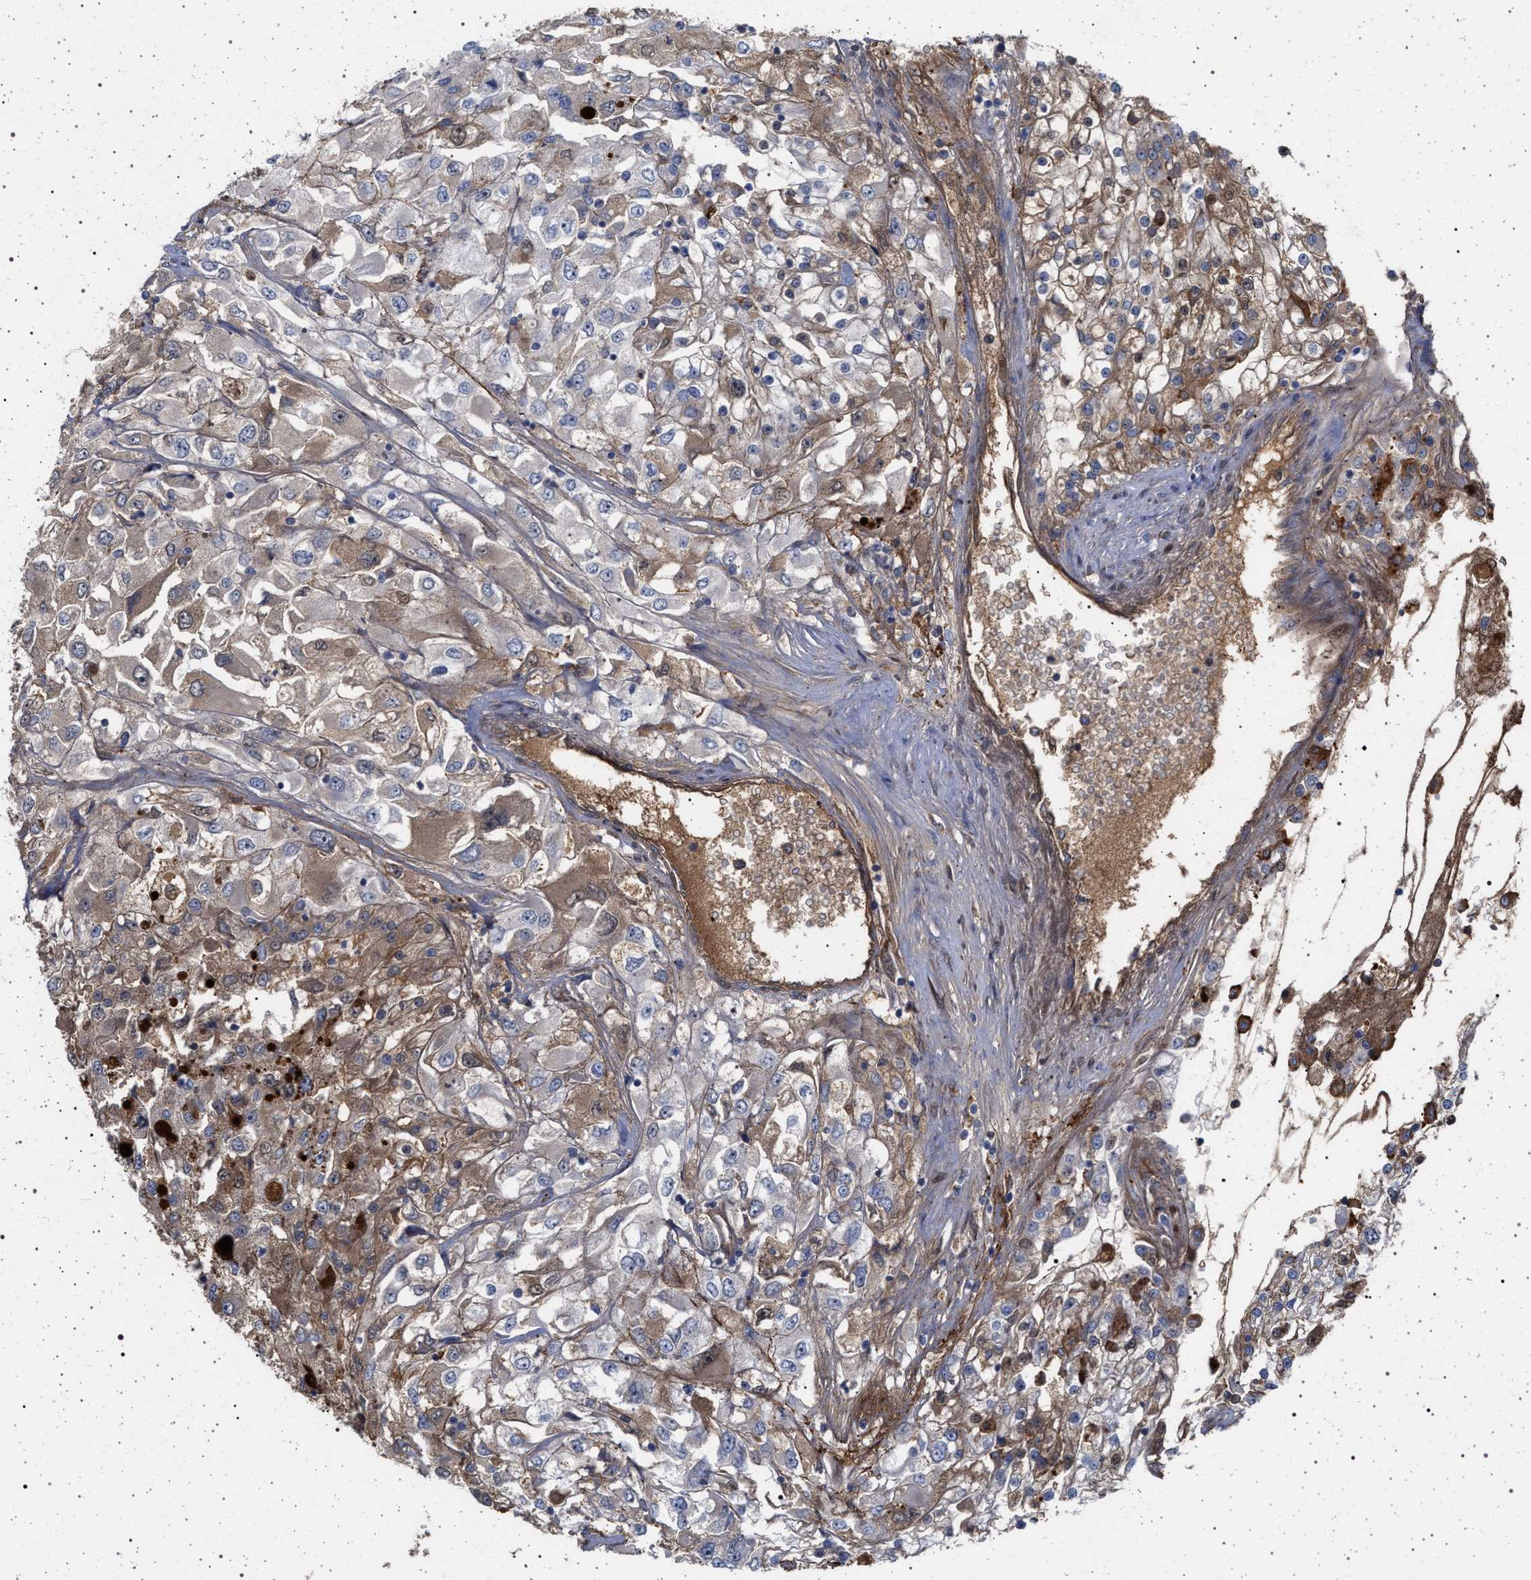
{"staining": {"intensity": "weak", "quantity": "25%-75%", "location": "cytoplasmic/membranous"}, "tissue": "renal cancer", "cell_type": "Tumor cells", "image_type": "cancer", "snomed": [{"axis": "morphology", "description": "Adenocarcinoma, NOS"}, {"axis": "topography", "description": "Kidney"}], "caption": "Weak cytoplasmic/membranous protein positivity is present in about 25%-75% of tumor cells in renal cancer. The staining is performed using DAB (3,3'-diaminobenzidine) brown chromogen to label protein expression. The nuclei are counter-stained blue using hematoxylin.", "gene": "RBM48", "patient": {"sex": "female", "age": 52}}